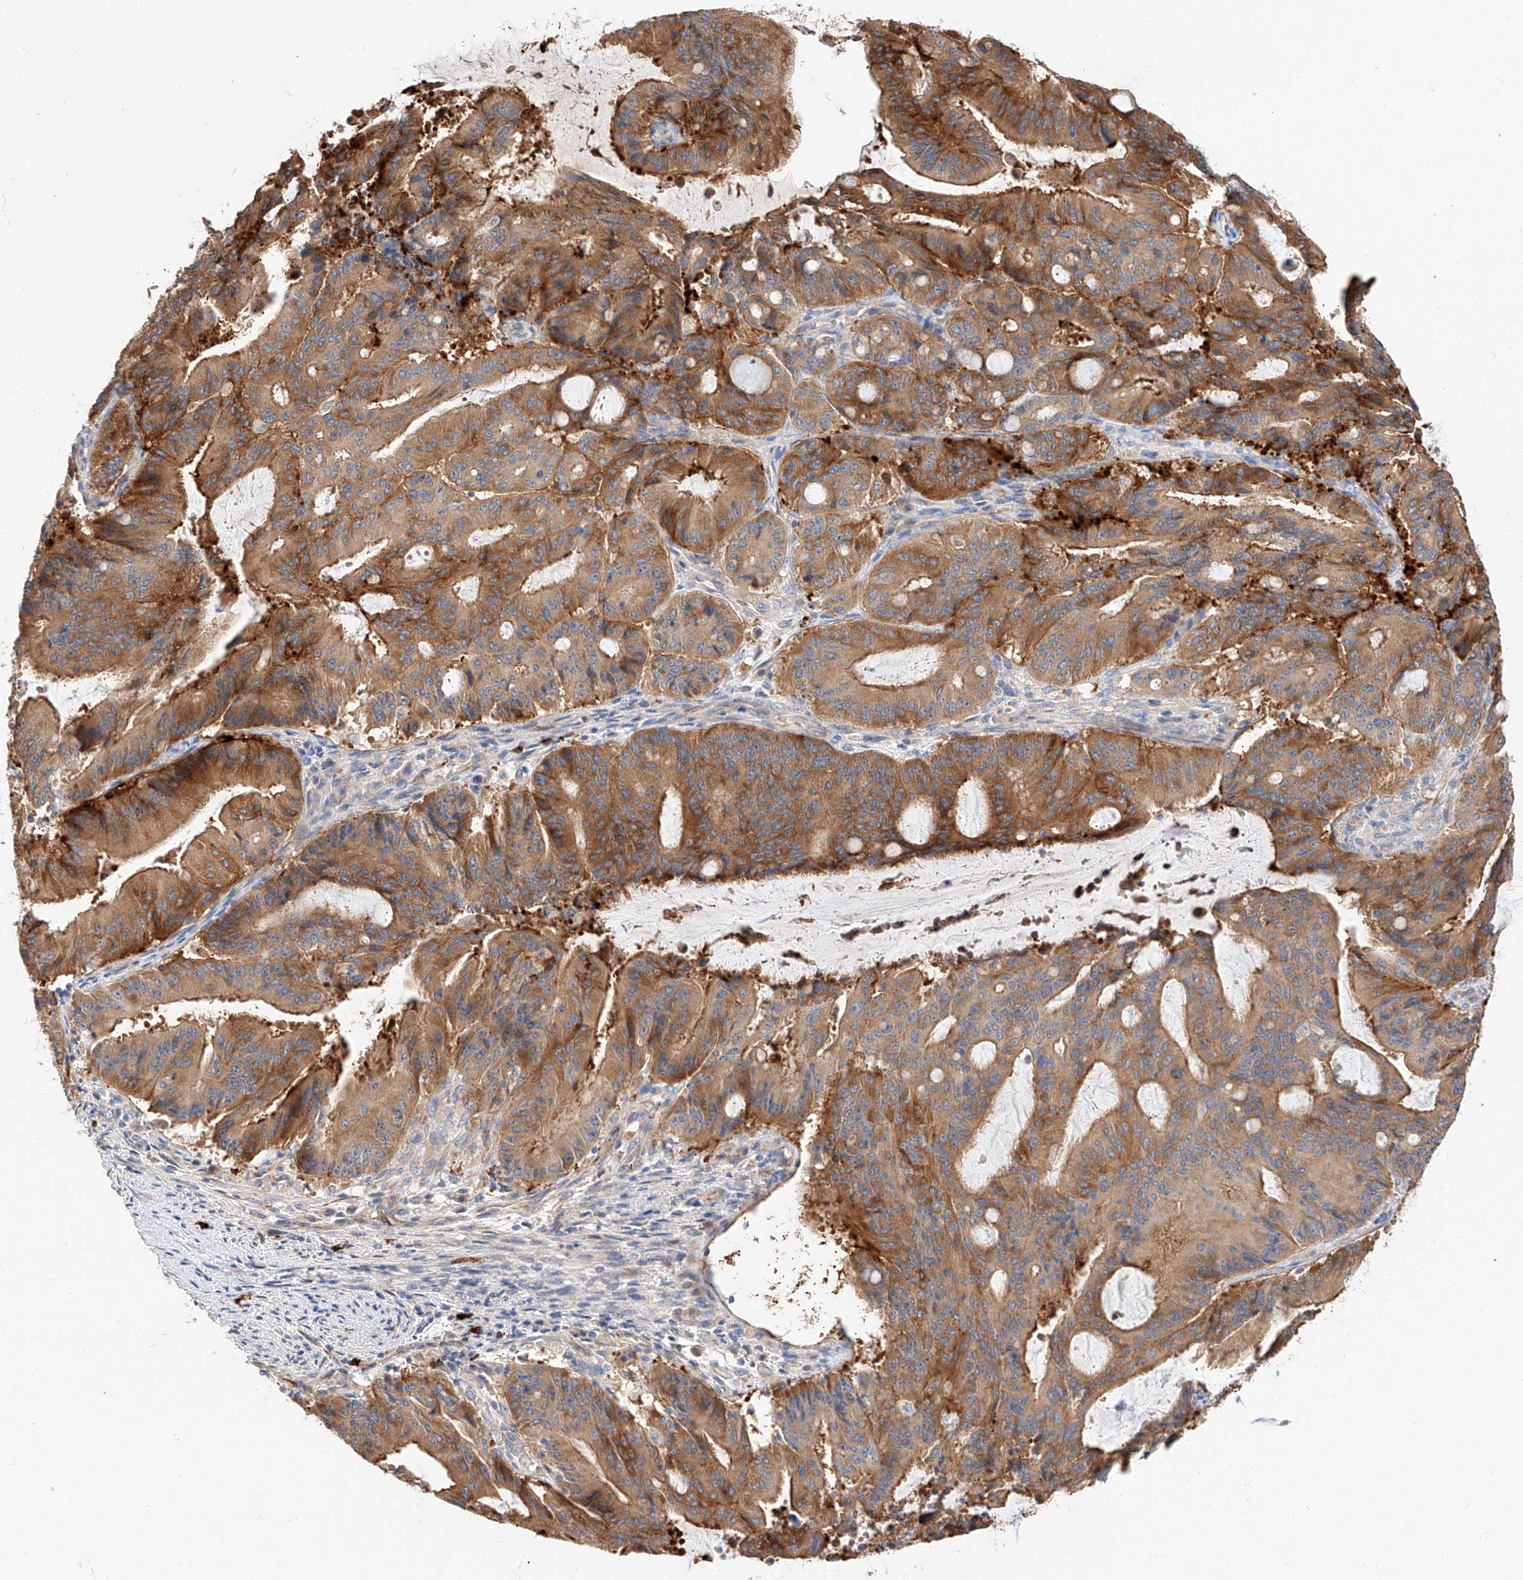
{"staining": {"intensity": "strong", "quantity": ">75%", "location": "cytoplasmic/membranous"}, "tissue": "liver cancer", "cell_type": "Tumor cells", "image_type": "cancer", "snomed": [{"axis": "morphology", "description": "Normal tissue, NOS"}, {"axis": "morphology", "description": "Cholangiocarcinoma"}, {"axis": "topography", "description": "Liver"}, {"axis": "topography", "description": "Peripheral nerve tissue"}], "caption": "High-power microscopy captured an immunohistochemistry photomicrograph of liver cancer, revealing strong cytoplasmic/membranous staining in approximately >75% of tumor cells.", "gene": "GLMN", "patient": {"sex": "female", "age": 73}}